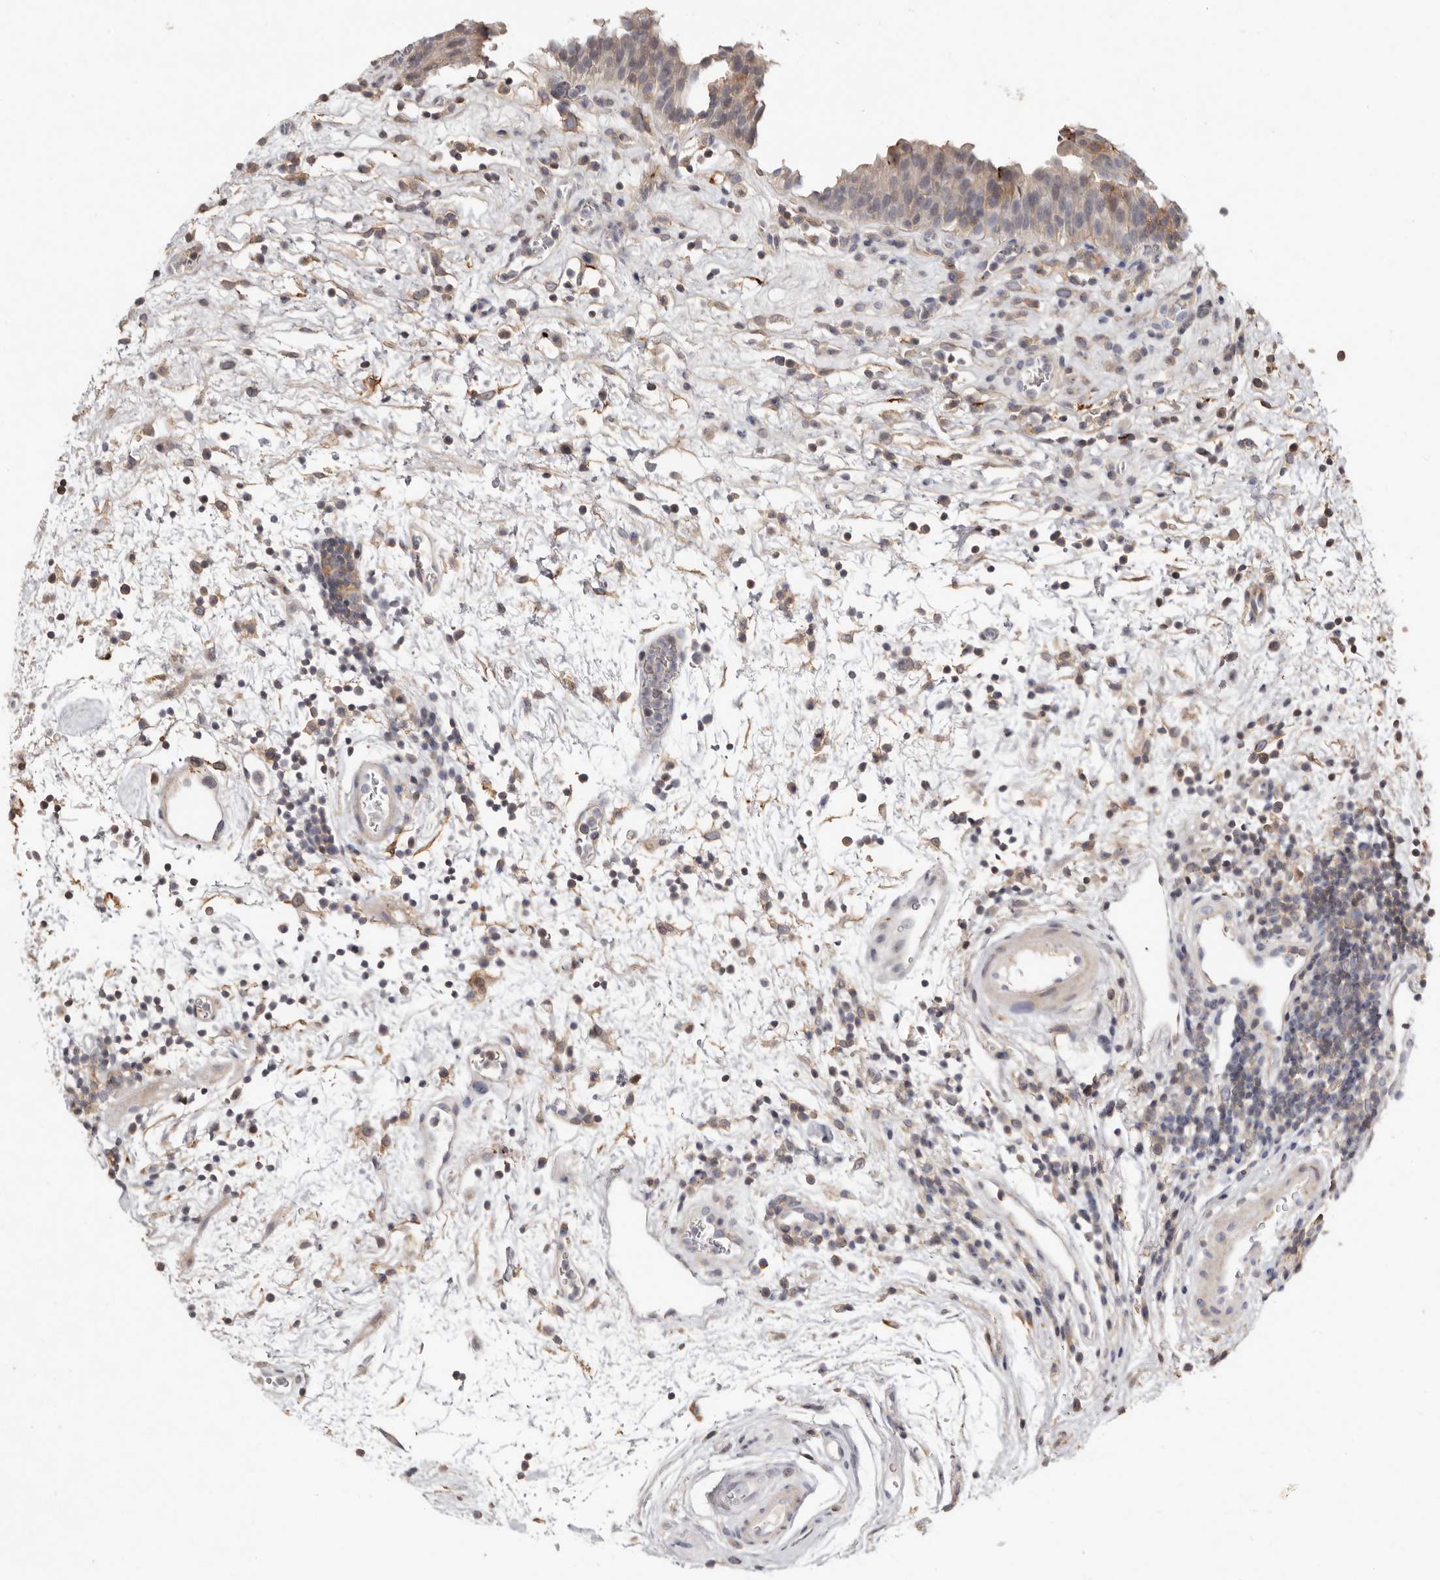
{"staining": {"intensity": "weak", "quantity": "<25%", "location": "cytoplasmic/membranous"}, "tissue": "urinary bladder", "cell_type": "Urothelial cells", "image_type": "normal", "snomed": [{"axis": "morphology", "description": "Normal tissue, NOS"}, {"axis": "morphology", "description": "Inflammation, NOS"}, {"axis": "topography", "description": "Urinary bladder"}], "caption": "Protein analysis of unremarkable urinary bladder reveals no significant staining in urothelial cells.", "gene": "KIF26B", "patient": {"sex": "female", "age": 75}}